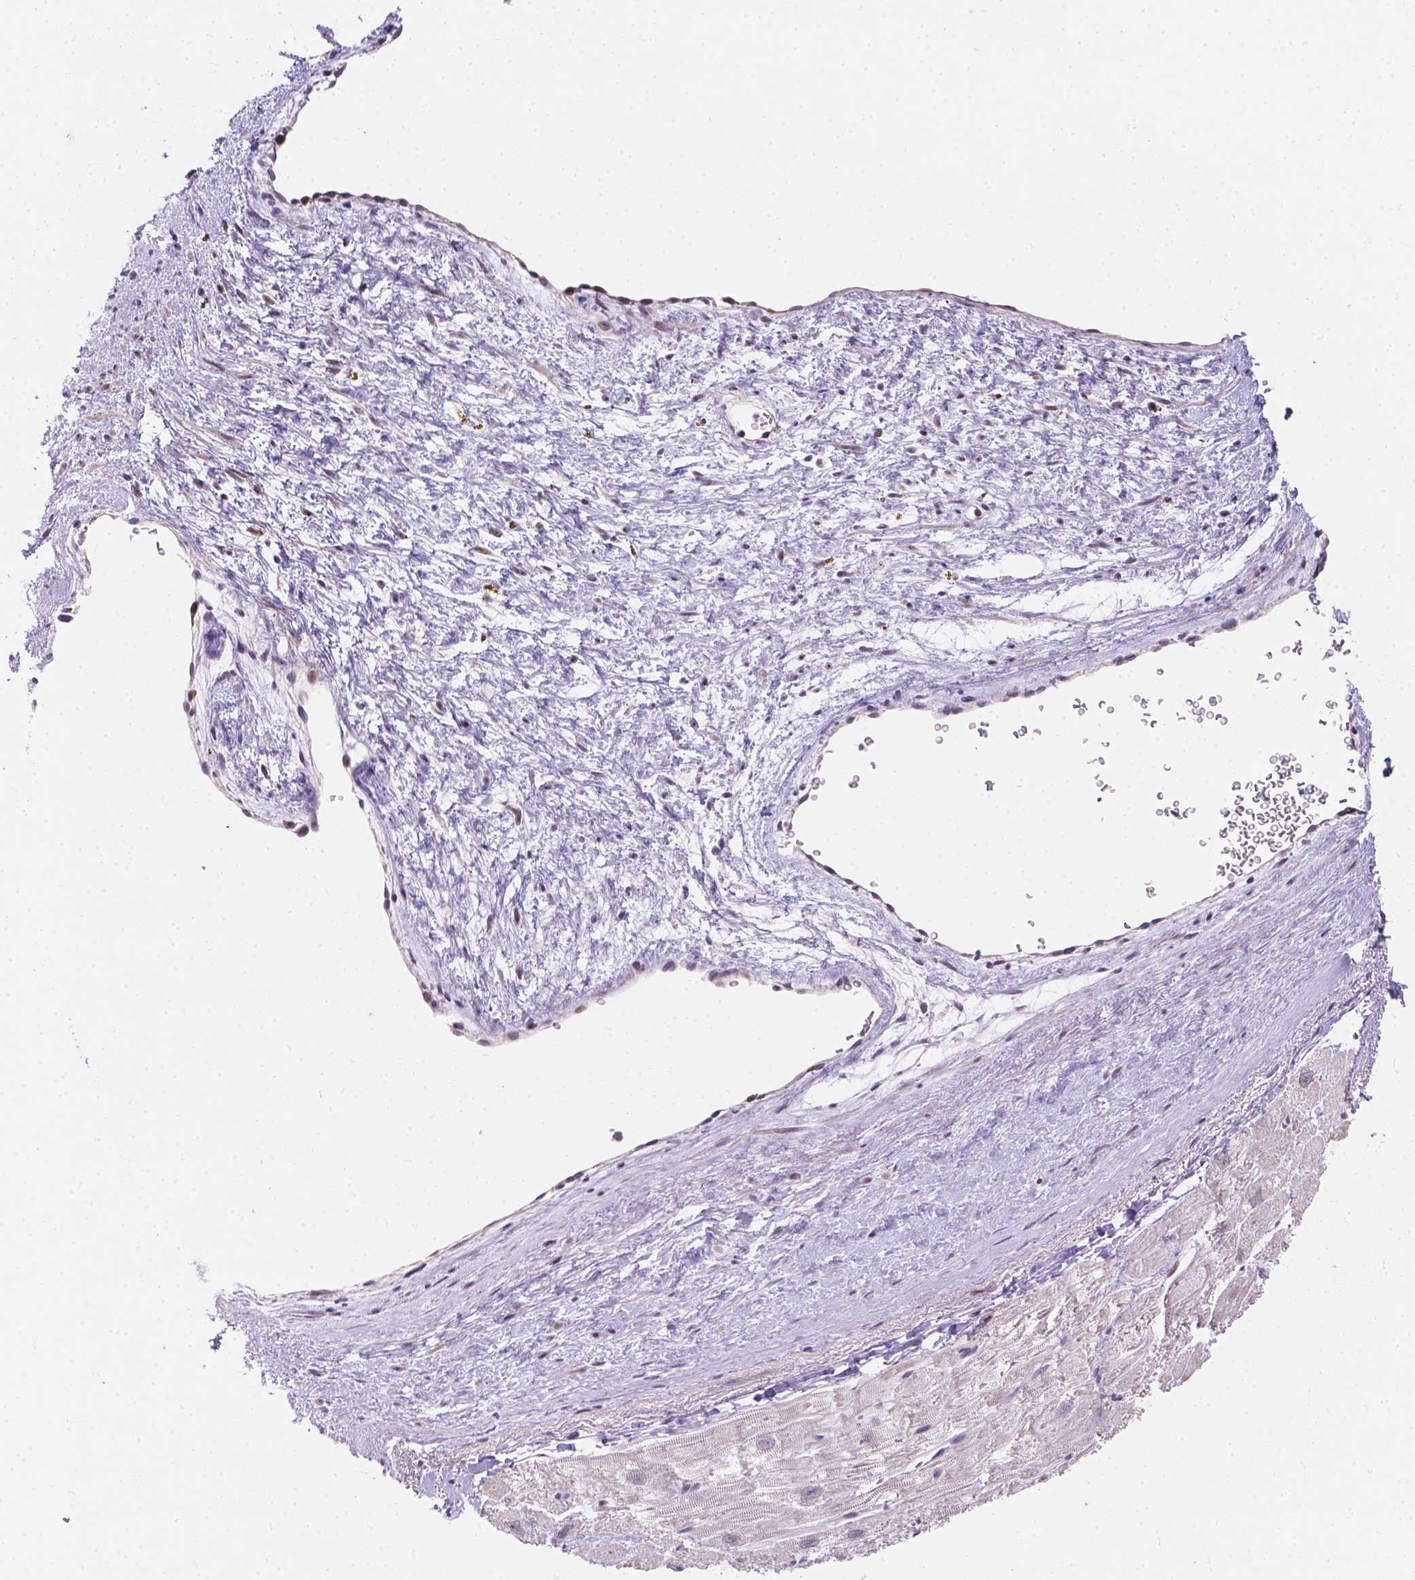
{"staining": {"intensity": "negative", "quantity": "none", "location": "none"}, "tissue": "heart muscle", "cell_type": "Cardiomyocytes", "image_type": "normal", "snomed": [{"axis": "morphology", "description": "Normal tissue, NOS"}, {"axis": "topography", "description": "Heart"}], "caption": "This is an immunohistochemistry photomicrograph of normal heart muscle. There is no positivity in cardiomyocytes.", "gene": "DMWD", "patient": {"sex": "male", "age": 61}}